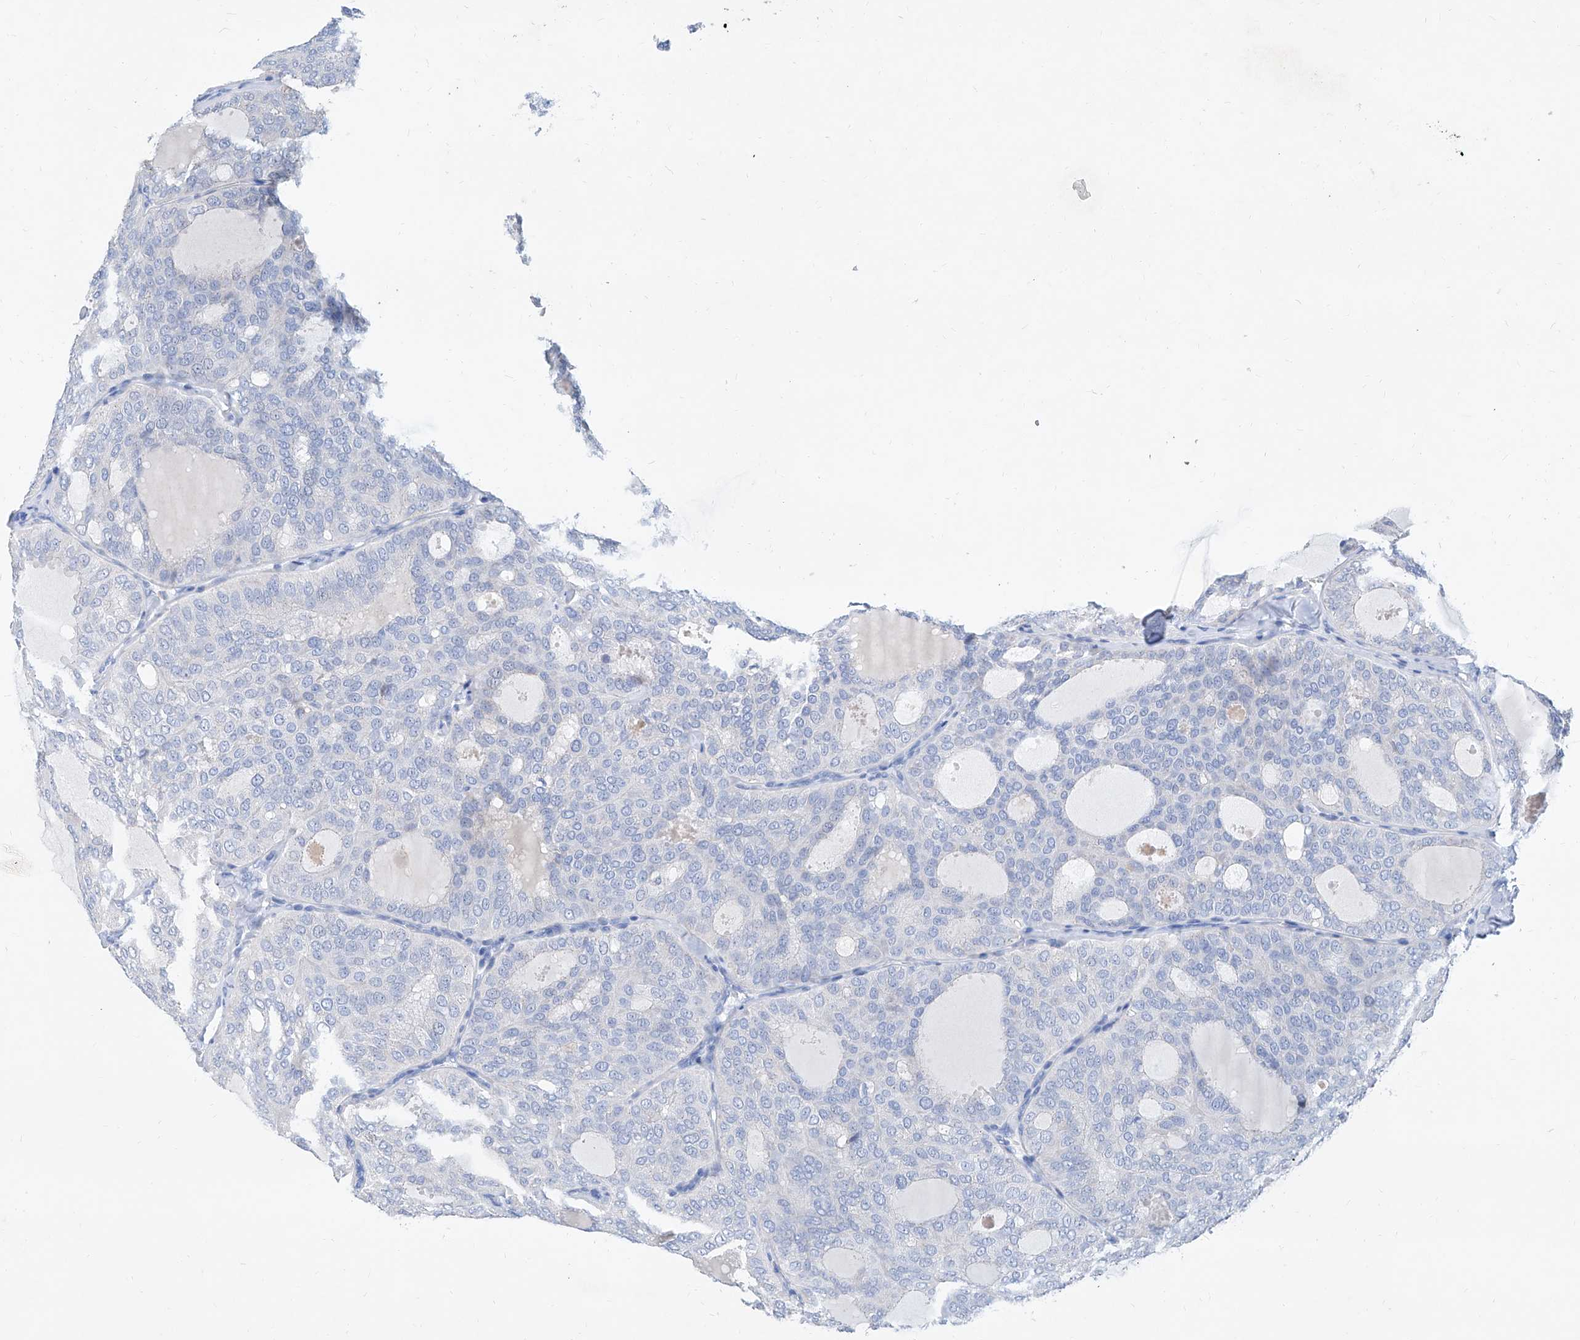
{"staining": {"intensity": "negative", "quantity": "none", "location": "none"}, "tissue": "thyroid cancer", "cell_type": "Tumor cells", "image_type": "cancer", "snomed": [{"axis": "morphology", "description": "Follicular adenoma carcinoma, NOS"}, {"axis": "topography", "description": "Thyroid gland"}], "caption": "A histopathology image of thyroid follicular adenoma carcinoma stained for a protein exhibits no brown staining in tumor cells.", "gene": "SLC25A29", "patient": {"sex": "male", "age": 75}}